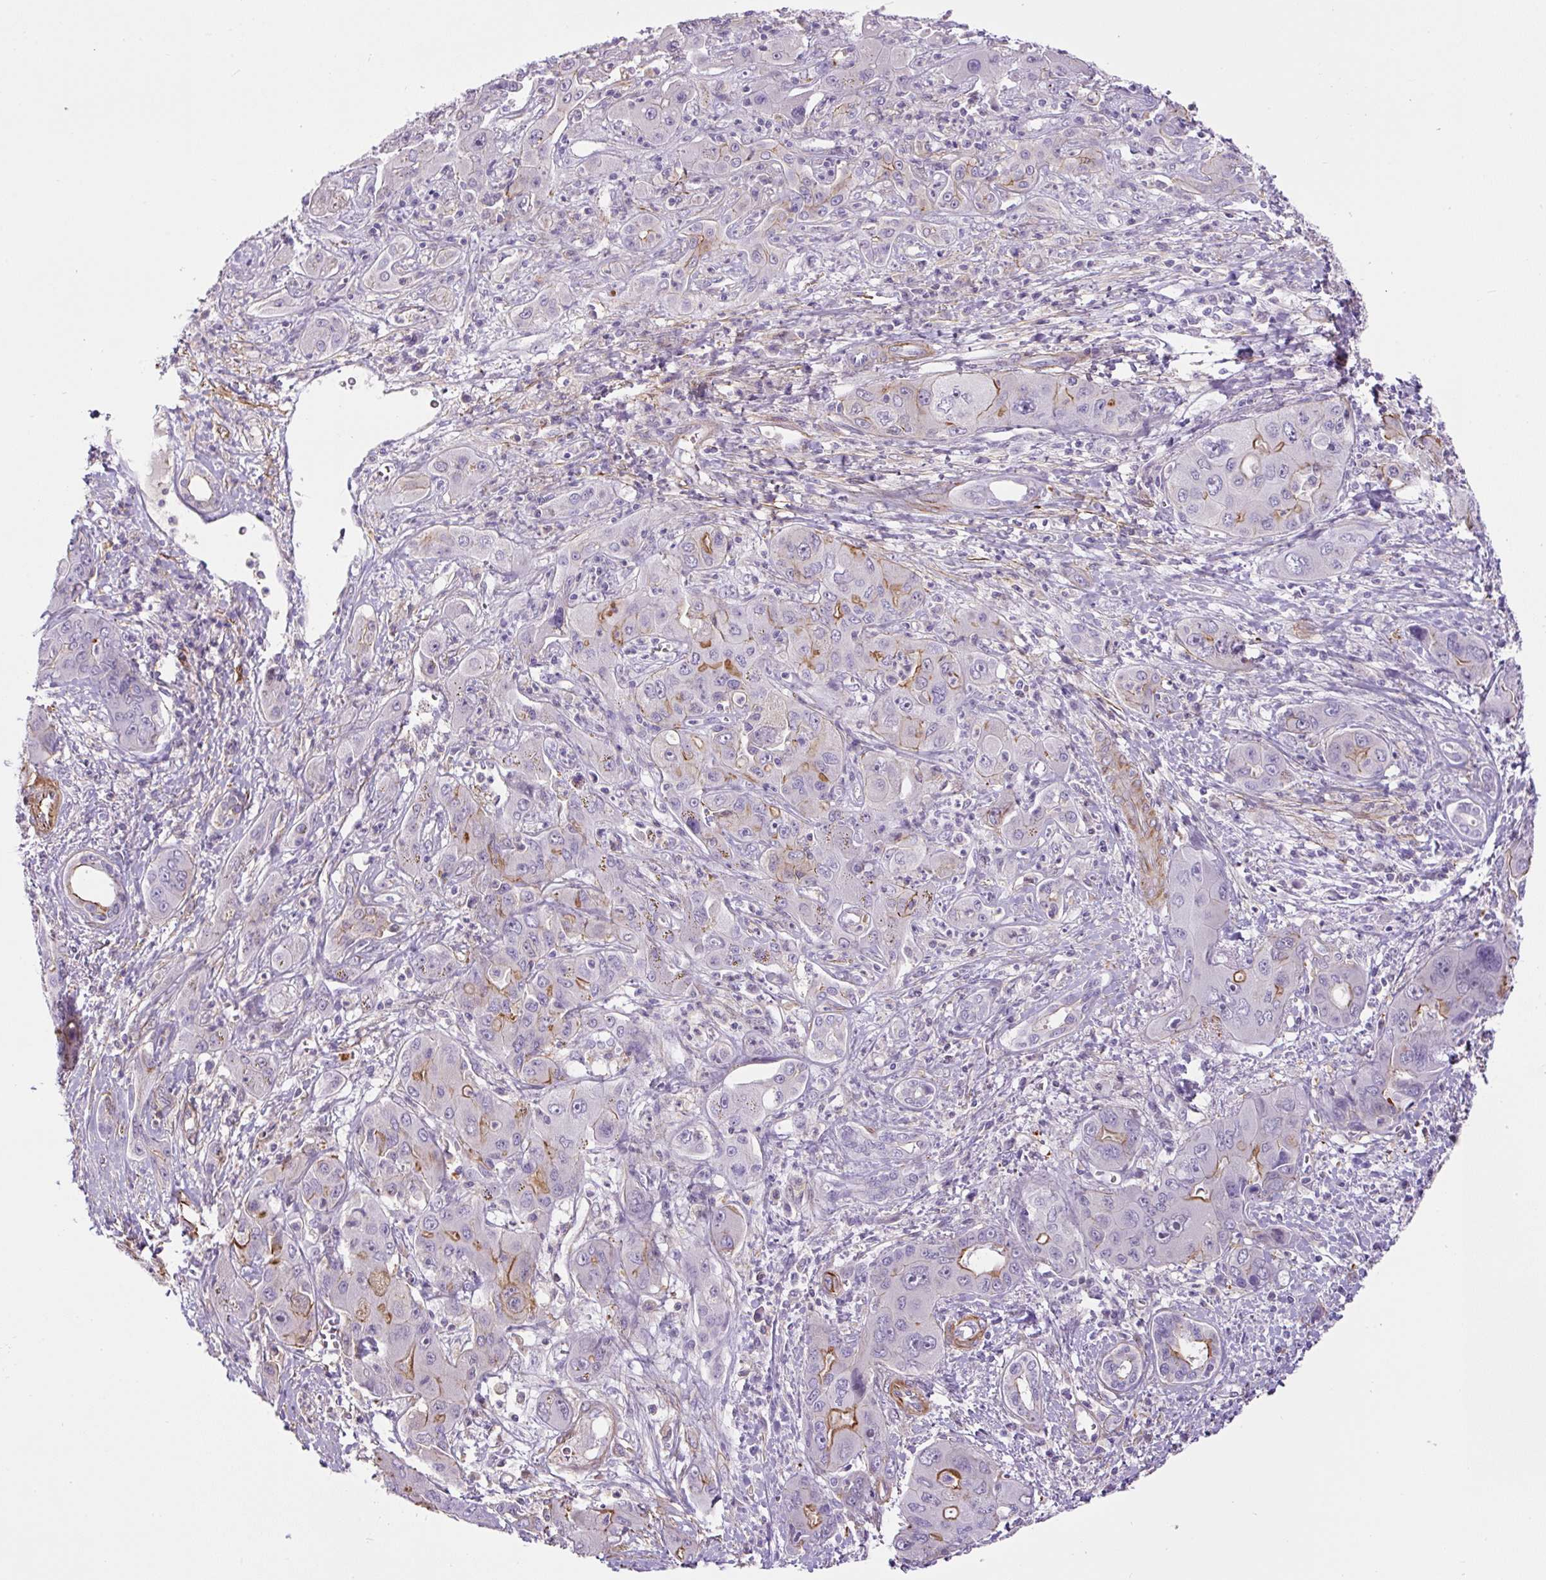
{"staining": {"intensity": "negative", "quantity": "none", "location": "none"}, "tissue": "liver cancer", "cell_type": "Tumor cells", "image_type": "cancer", "snomed": [{"axis": "morphology", "description": "Cholangiocarcinoma"}, {"axis": "topography", "description": "Liver"}], "caption": "There is no significant positivity in tumor cells of cholangiocarcinoma (liver).", "gene": "B3GALT5", "patient": {"sex": "male", "age": 67}}